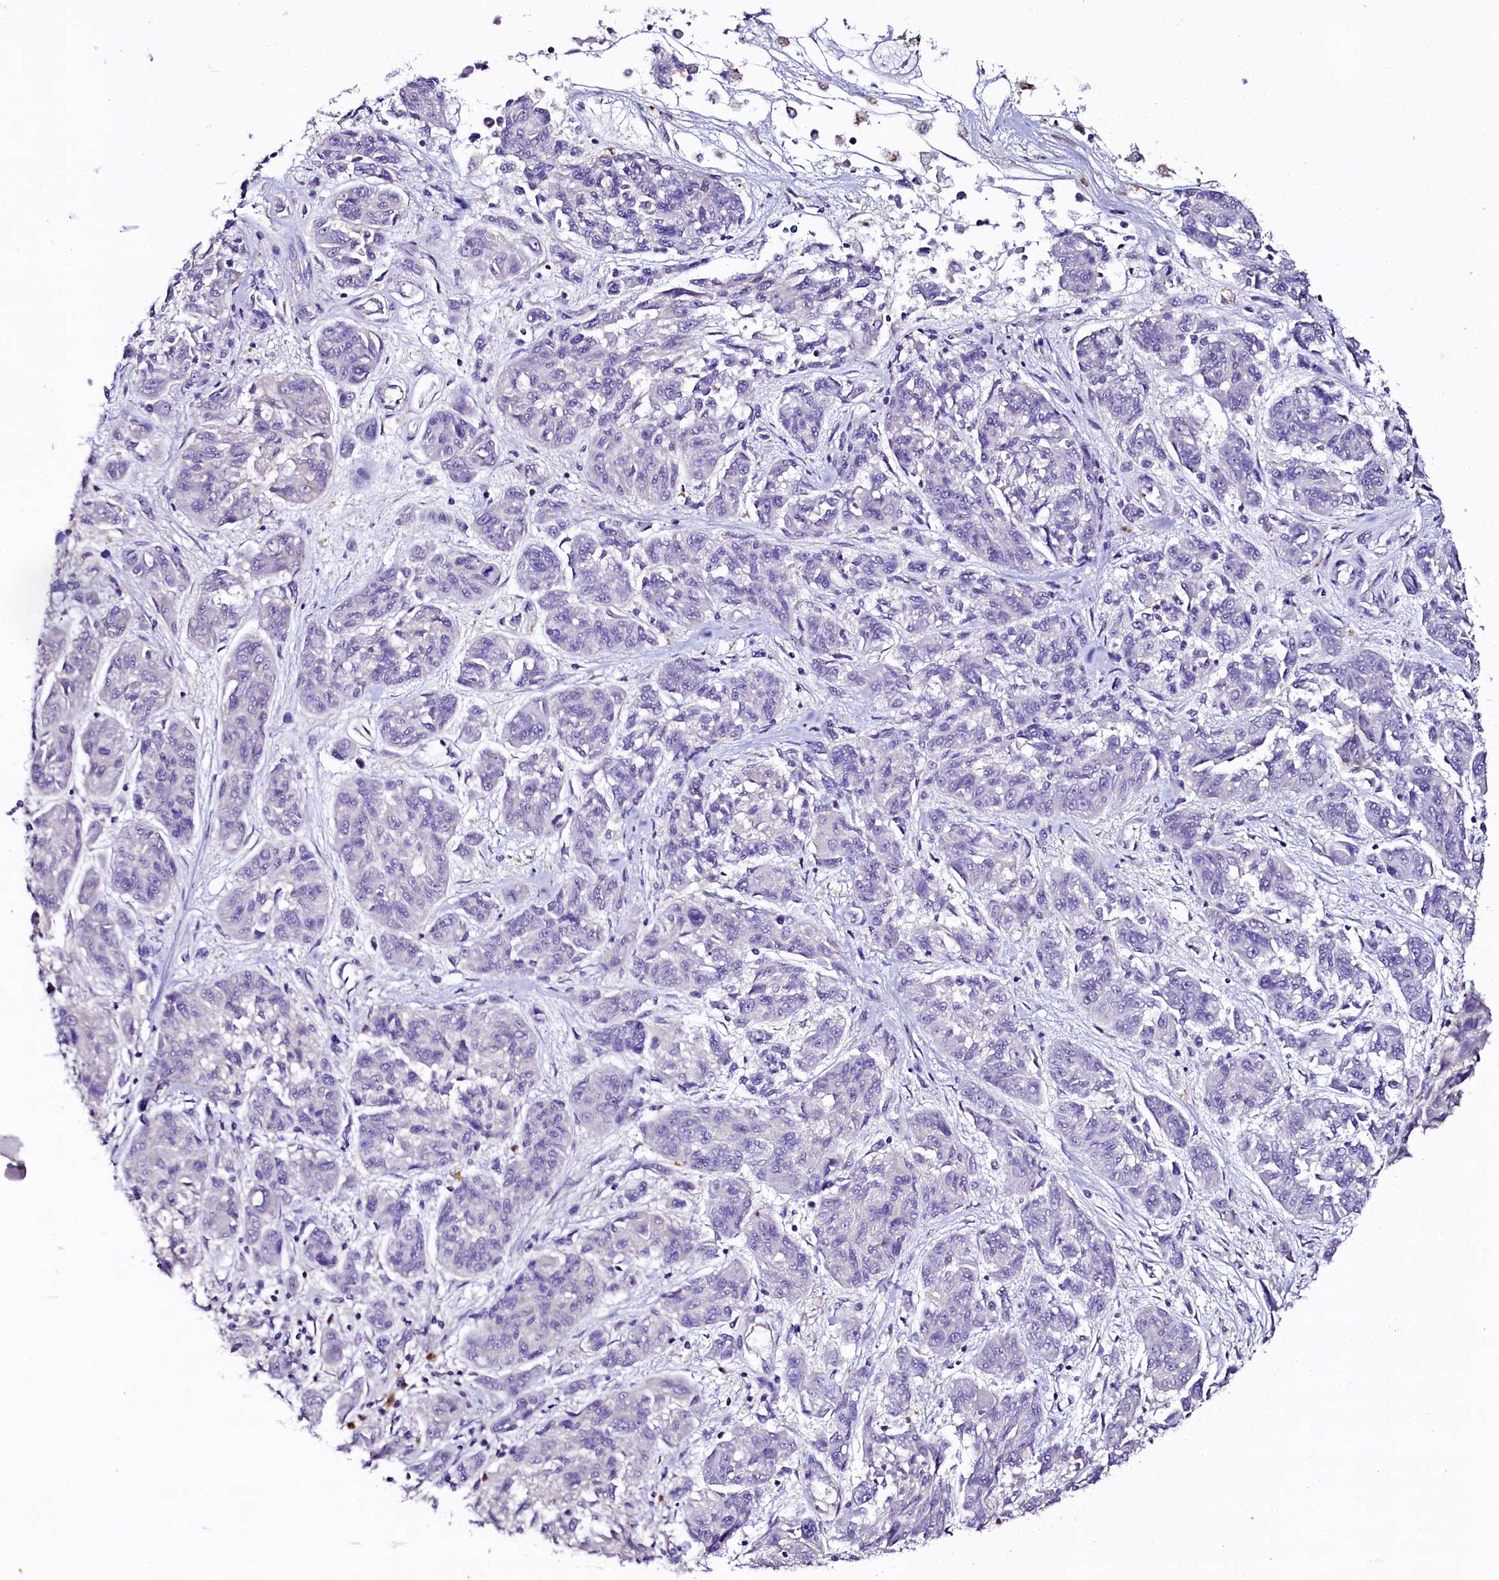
{"staining": {"intensity": "negative", "quantity": "none", "location": "none"}, "tissue": "melanoma", "cell_type": "Tumor cells", "image_type": "cancer", "snomed": [{"axis": "morphology", "description": "Malignant melanoma, NOS"}, {"axis": "topography", "description": "Skin"}], "caption": "Tumor cells are negative for protein expression in human malignant melanoma.", "gene": "NAA16", "patient": {"sex": "male", "age": 53}}